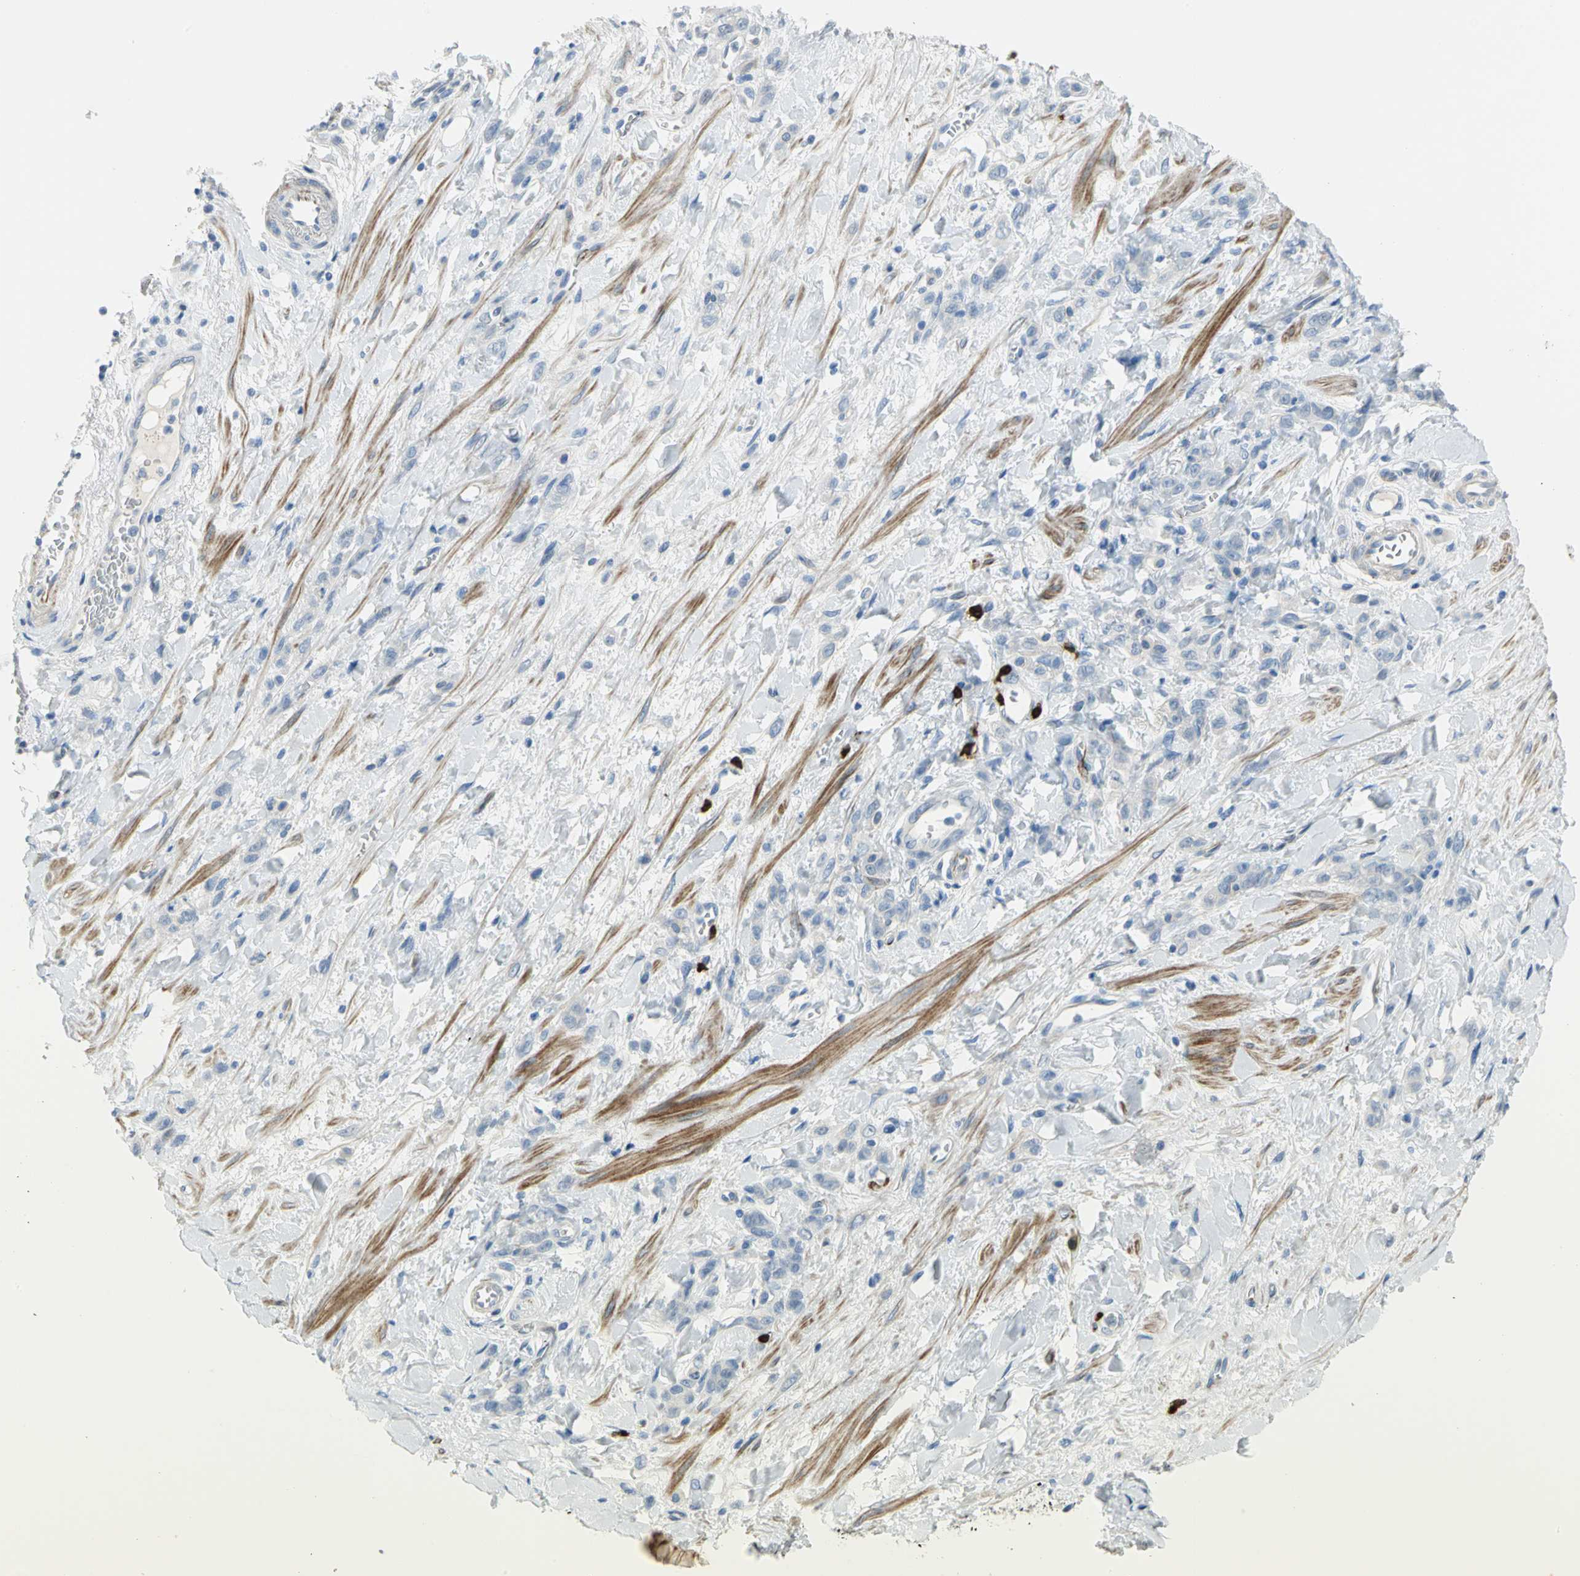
{"staining": {"intensity": "negative", "quantity": "none", "location": "none"}, "tissue": "stomach cancer", "cell_type": "Tumor cells", "image_type": "cancer", "snomed": [{"axis": "morphology", "description": "Adenocarcinoma, NOS"}, {"axis": "topography", "description": "Stomach"}], "caption": "IHC of human stomach adenocarcinoma exhibits no staining in tumor cells. (Stains: DAB (3,3'-diaminobenzidine) immunohistochemistry (IHC) with hematoxylin counter stain, Microscopy: brightfield microscopy at high magnification).", "gene": "ALOX15", "patient": {"sex": "male", "age": 82}}